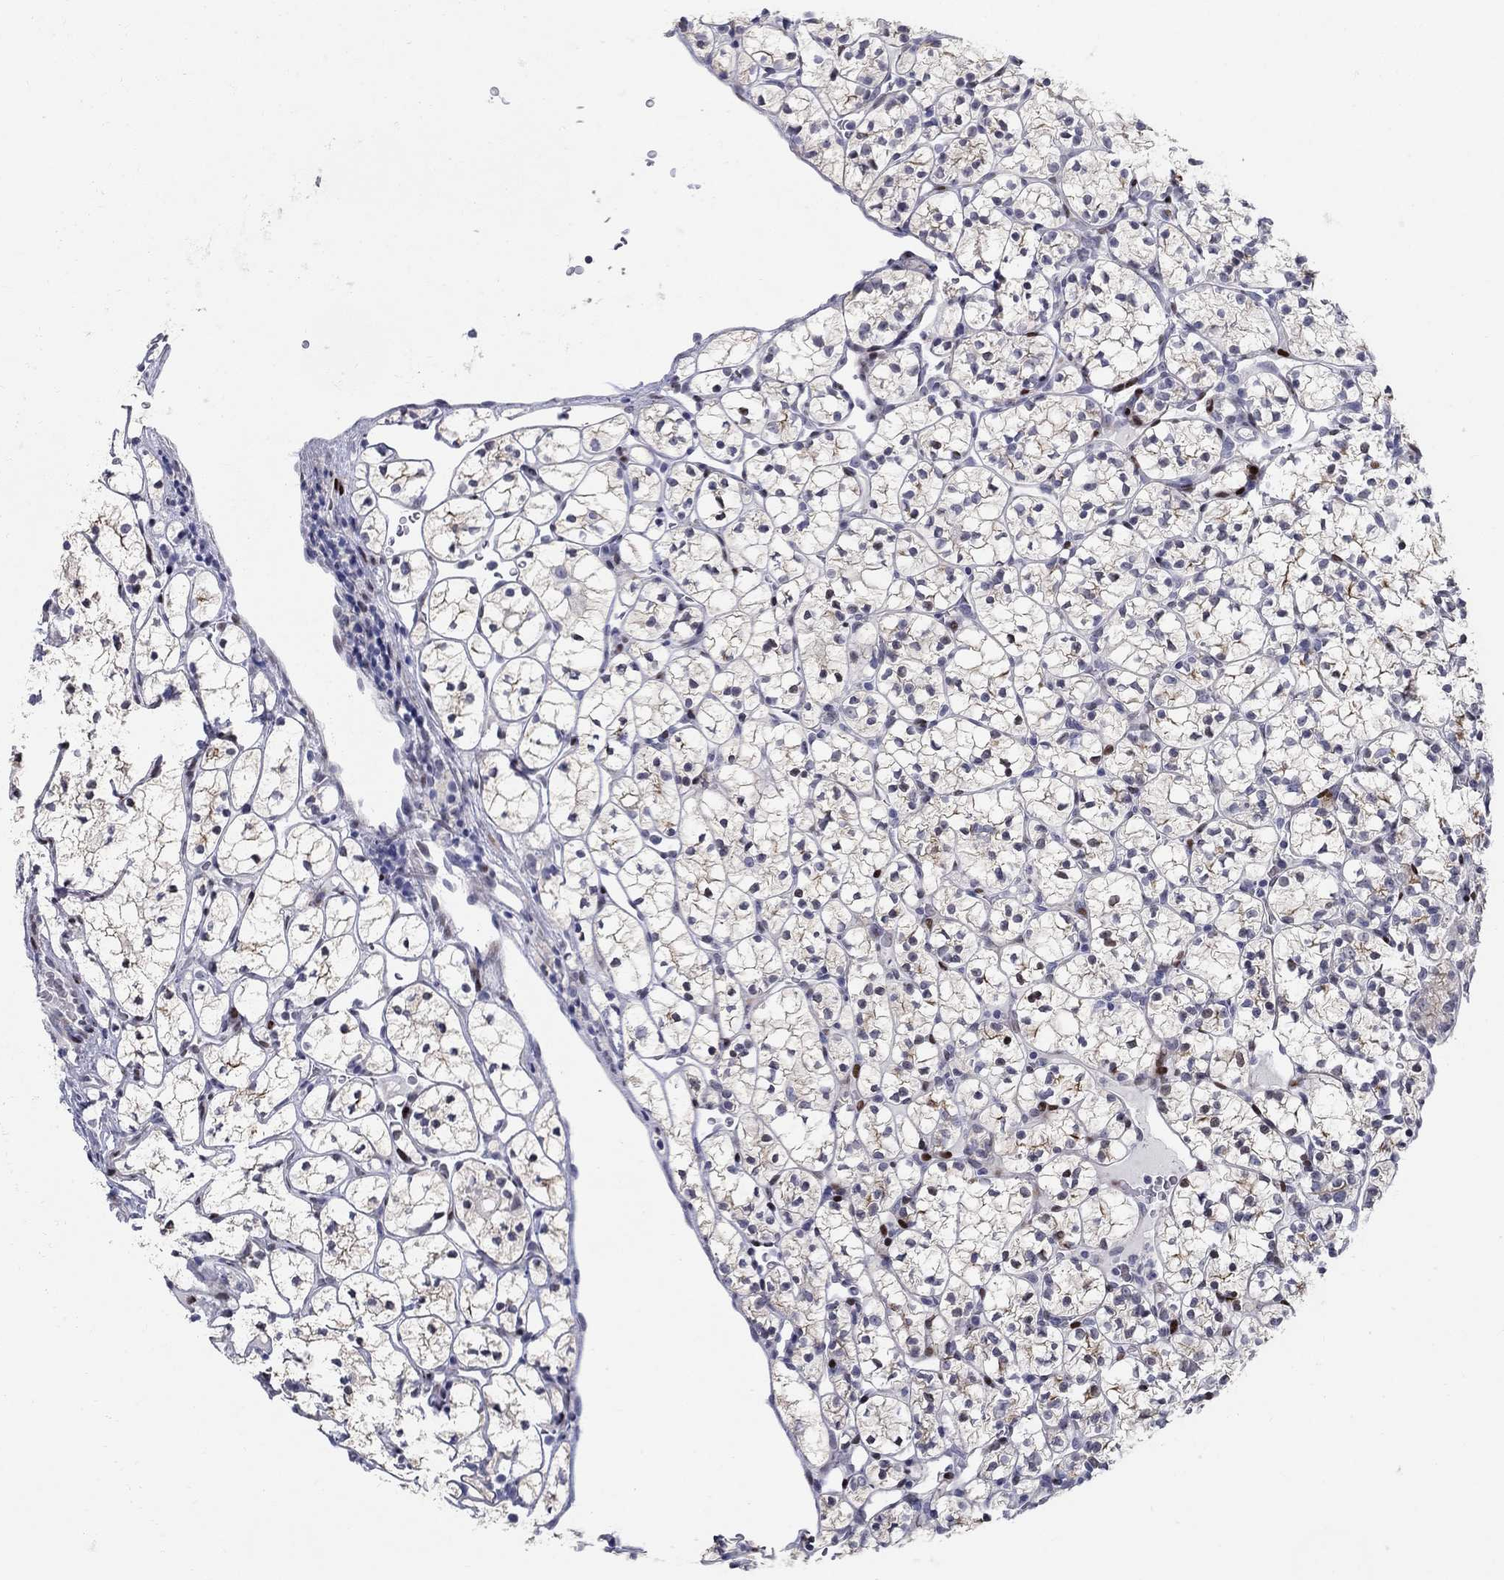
{"staining": {"intensity": "moderate", "quantity": "<25%", "location": "cytoplasmic/membranous"}, "tissue": "renal cancer", "cell_type": "Tumor cells", "image_type": "cancer", "snomed": [{"axis": "morphology", "description": "Adenocarcinoma, NOS"}, {"axis": "topography", "description": "Kidney"}], "caption": "Brown immunohistochemical staining in human adenocarcinoma (renal) displays moderate cytoplasmic/membranous expression in approximately <25% of tumor cells.", "gene": "RAPGEF5", "patient": {"sex": "female", "age": 89}}